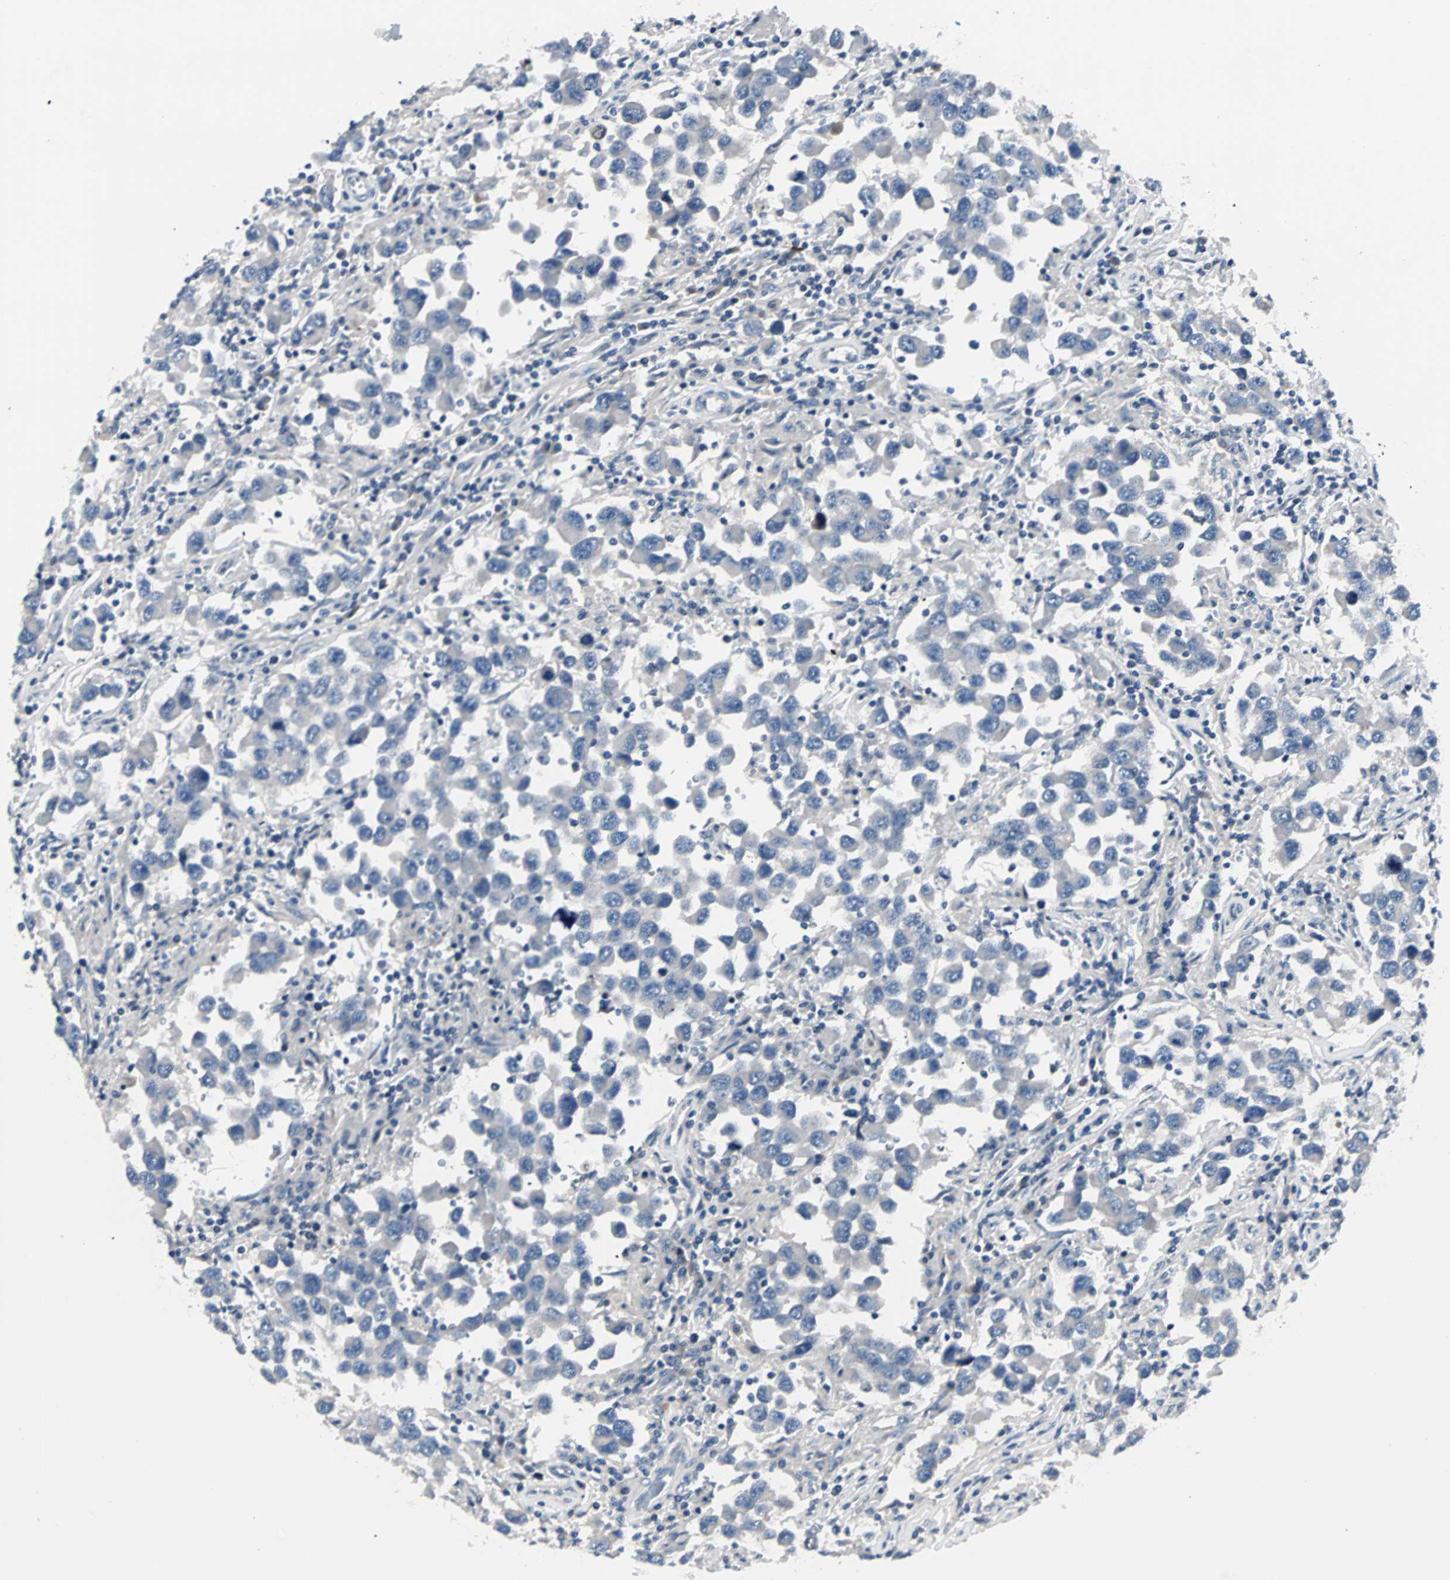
{"staining": {"intensity": "negative", "quantity": "none", "location": "none"}, "tissue": "testis cancer", "cell_type": "Tumor cells", "image_type": "cancer", "snomed": [{"axis": "morphology", "description": "Carcinoma, Embryonal, NOS"}, {"axis": "topography", "description": "Testis"}], "caption": "Image shows no significant protein positivity in tumor cells of testis embryonal carcinoma.", "gene": "CCNE2", "patient": {"sex": "male", "age": 21}}